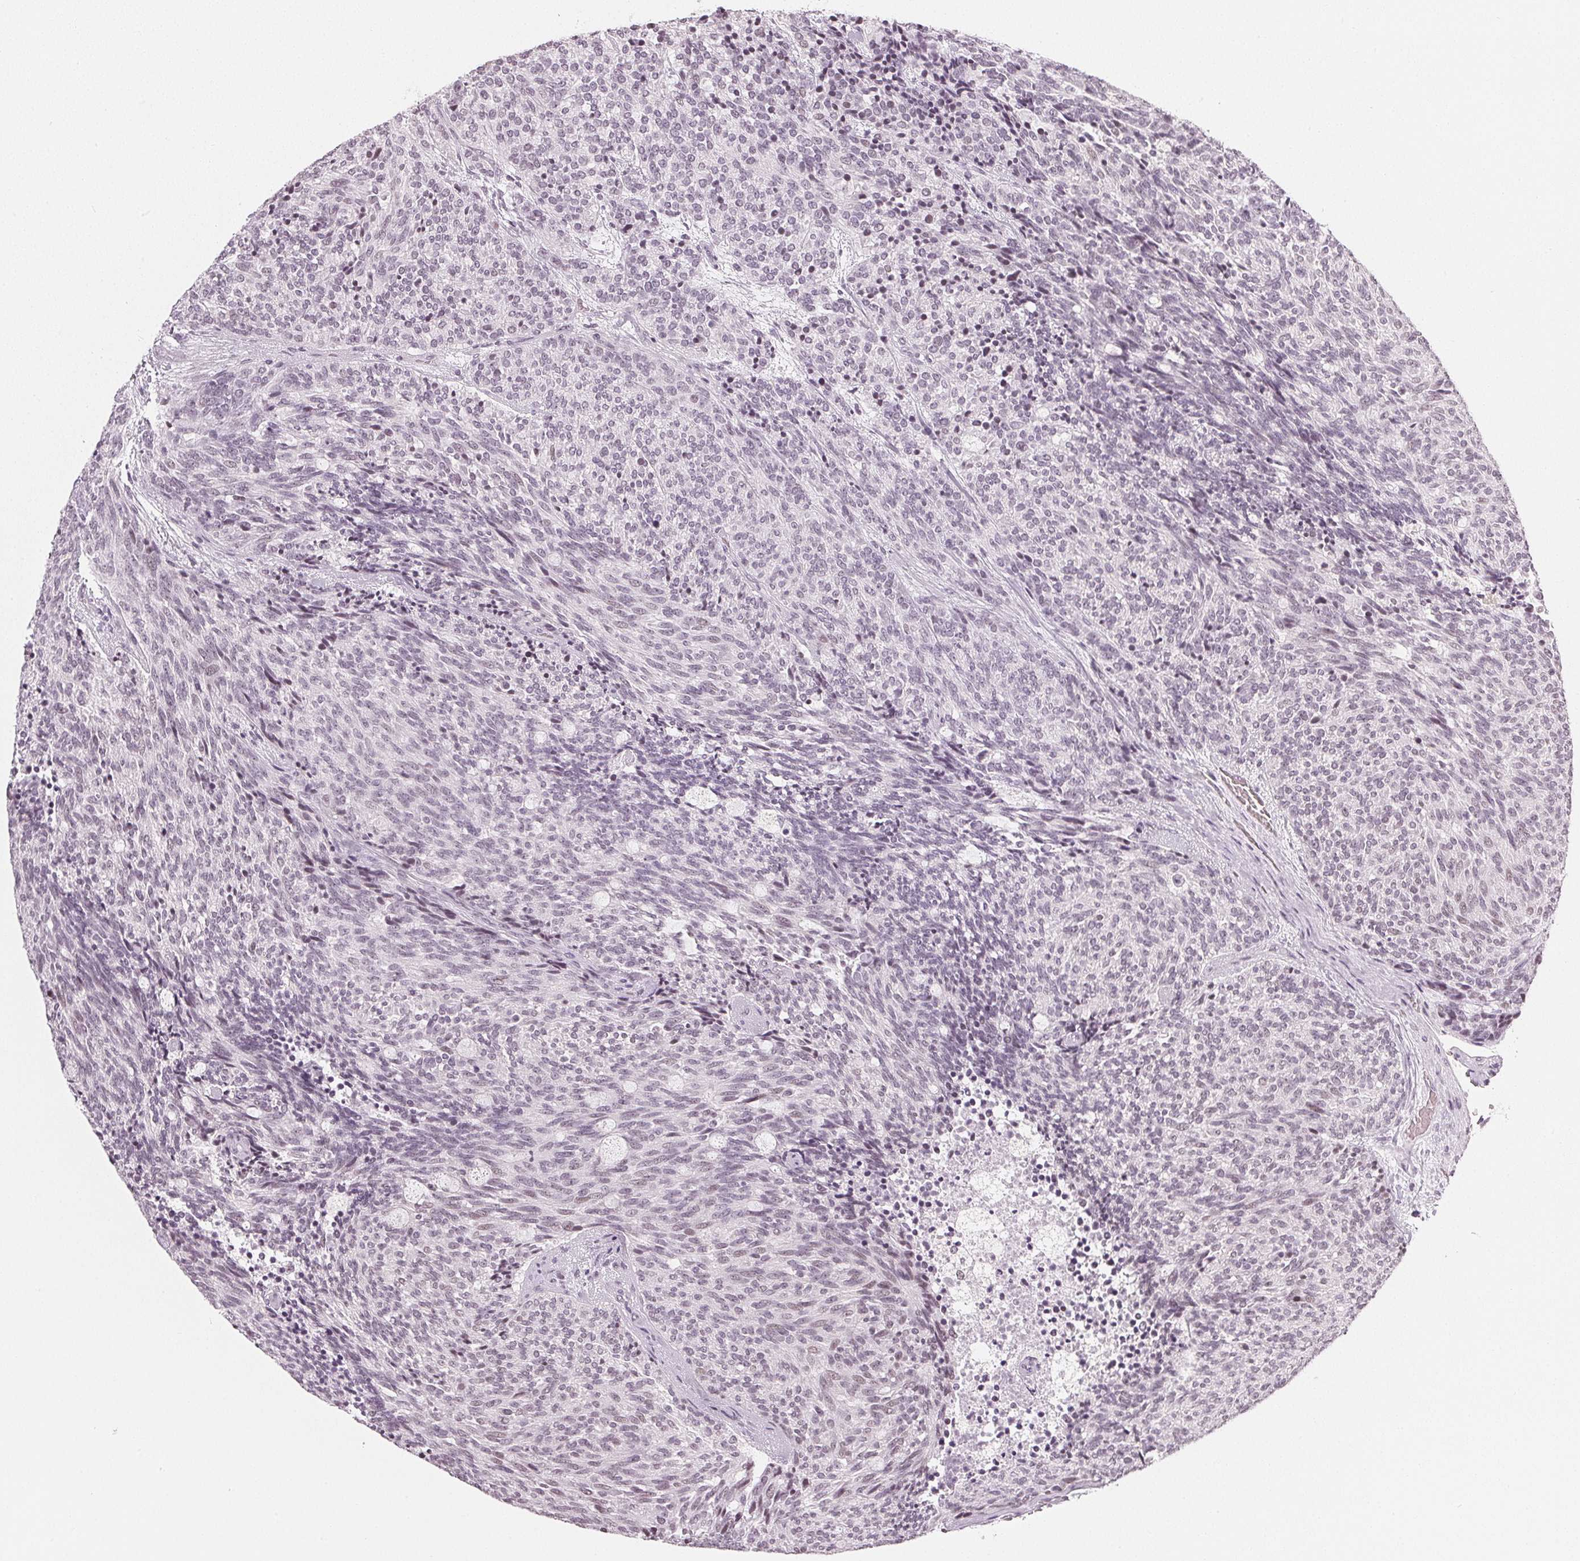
{"staining": {"intensity": "negative", "quantity": "none", "location": "none"}, "tissue": "carcinoid", "cell_type": "Tumor cells", "image_type": "cancer", "snomed": [{"axis": "morphology", "description": "Carcinoid, malignant, NOS"}, {"axis": "topography", "description": "Pancreas"}], "caption": "DAB immunohistochemical staining of human carcinoid shows no significant staining in tumor cells.", "gene": "DNAJC6", "patient": {"sex": "female", "age": 54}}